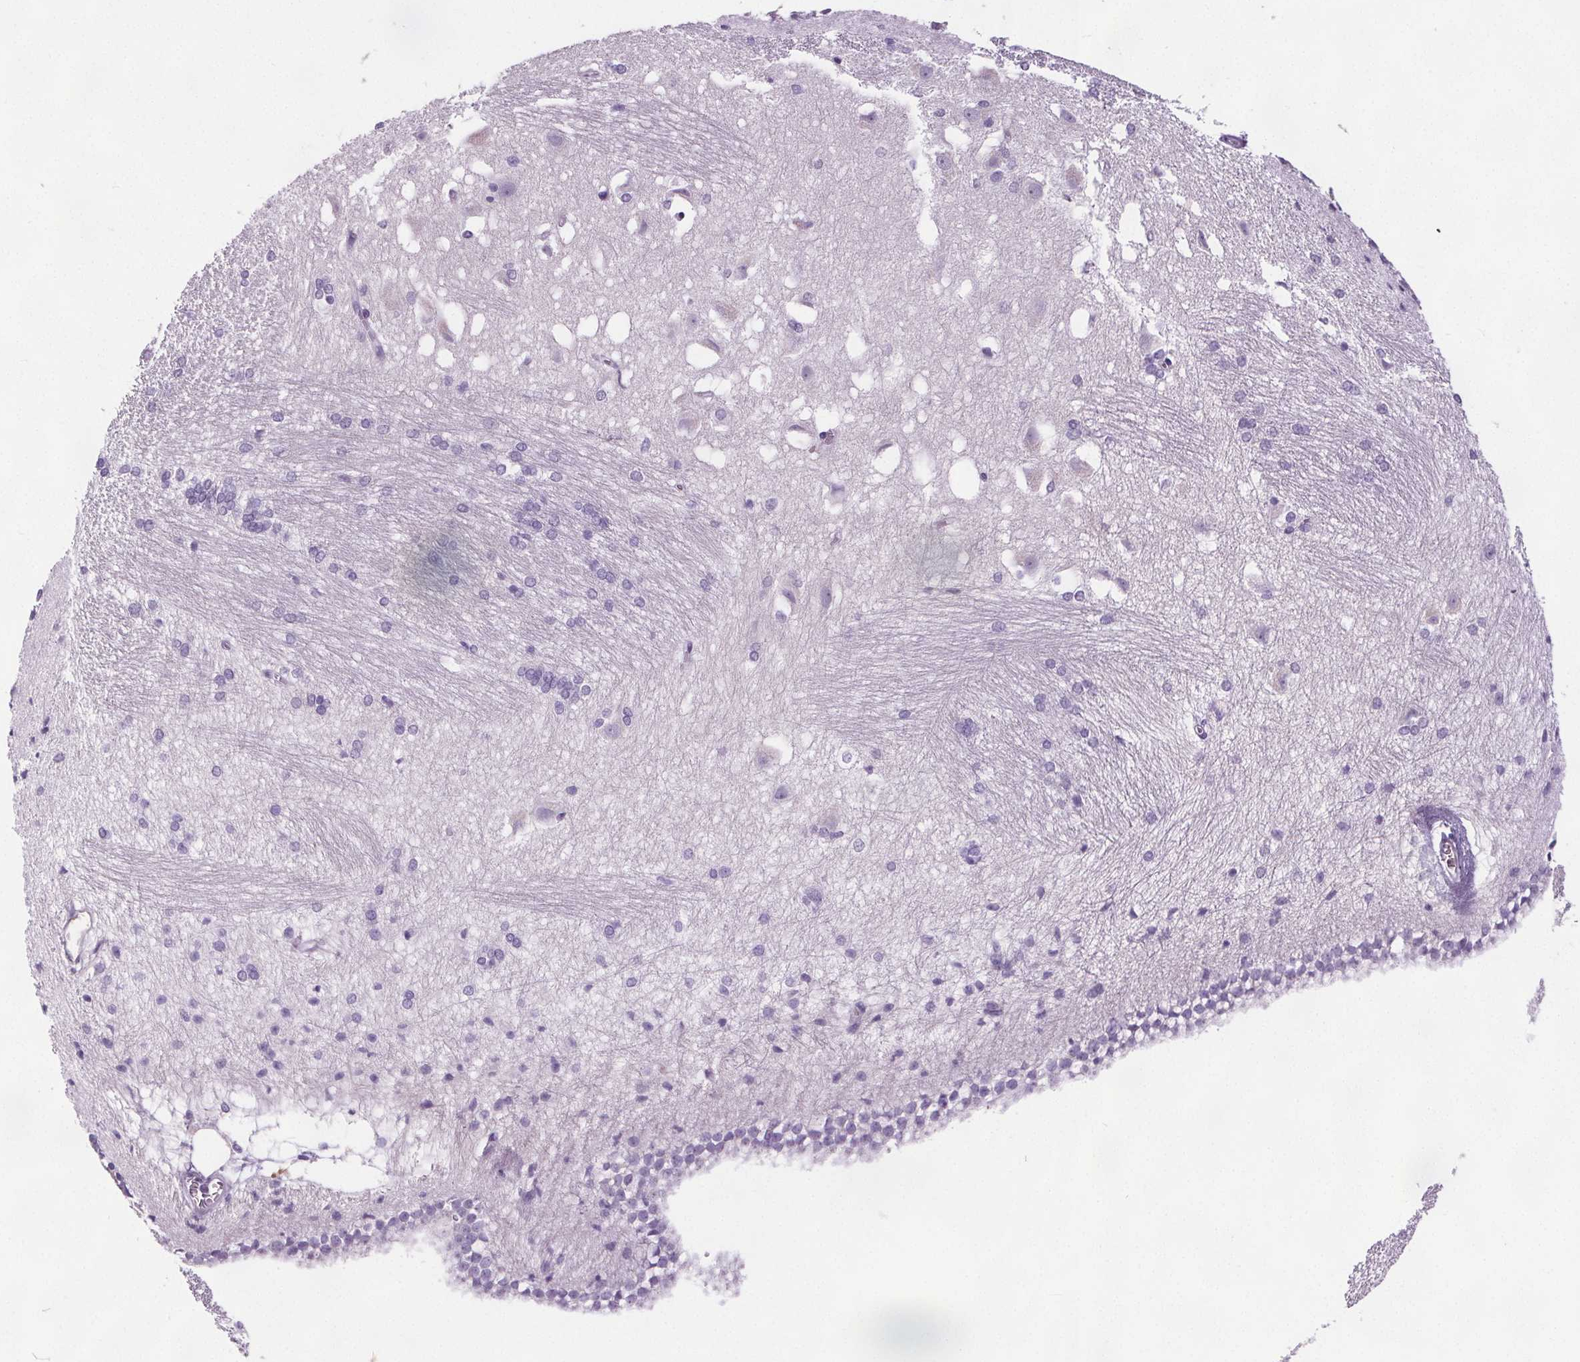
{"staining": {"intensity": "negative", "quantity": "none", "location": "none"}, "tissue": "hippocampus", "cell_type": "Glial cells", "image_type": "normal", "snomed": [{"axis": "morphology", "description": "Normal tissue, NOS"}, {"axis": "topography", "description": "Cerebral cortex"}, {"axis": "topography", "description": "Hippocampus"}], "caption": "Protein analysis of unremarkable hippocampus reveals no significant expression in glial cells. (Immunohistochemistry (ihc), brightfield microscopy, high magnification).", "gene": "CD5L", "patient": {"sex": "female", "age": 19}}